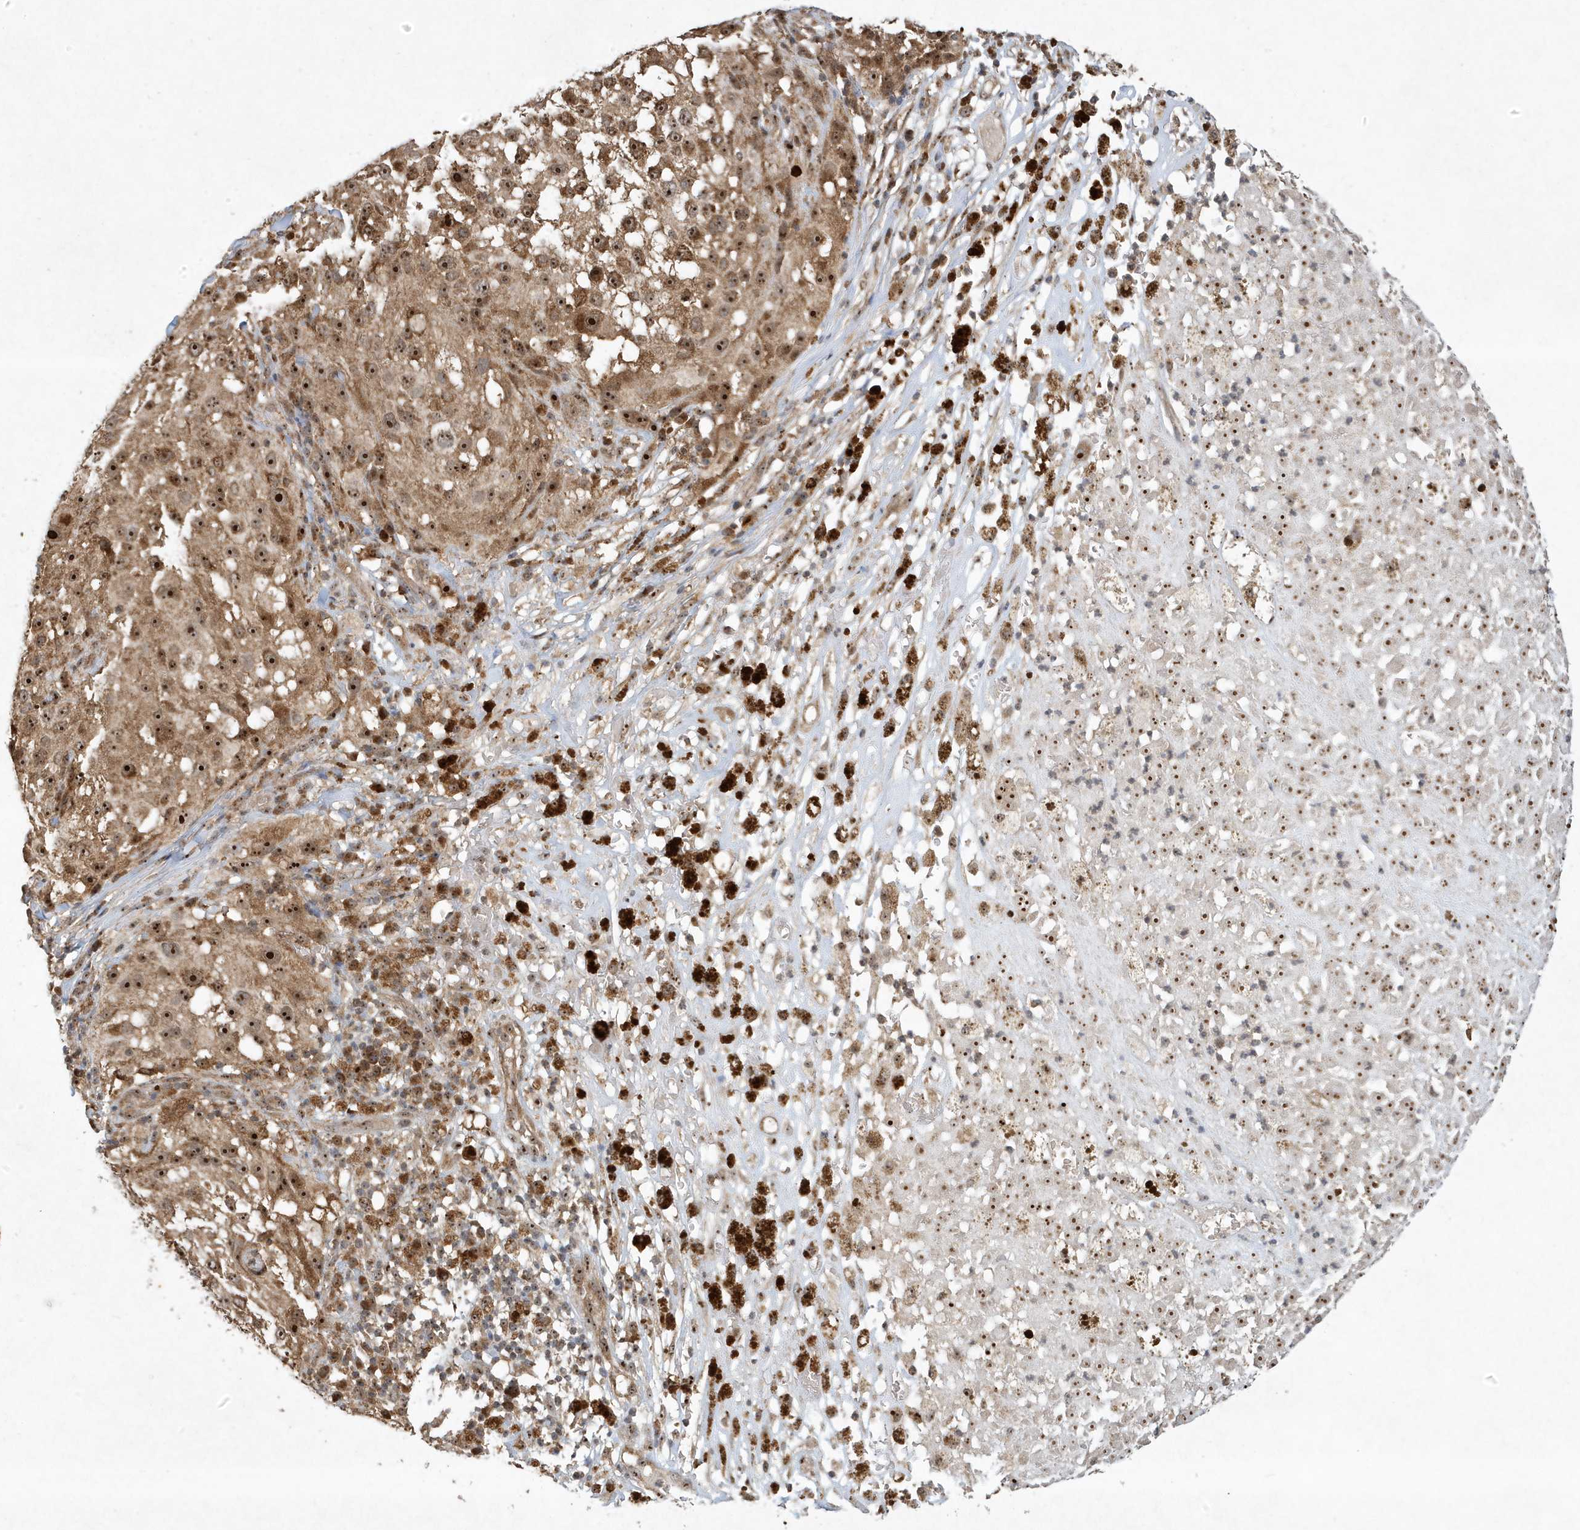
{"staining": {"intensity": "strong", "quantity": ">75%", "location": "cytoplasmic/membranous,nuclear"}, "tissue": "melanoma", "cell_type": "Tumor cells", "image_type": "cancer", "snomed": [{"axis": "morphology", "description": "Necrosis, NOS"}, {"axis": "morphology", "description": "Malignant melanoma, NOS"}, {"axis": "topography", "description": "Skin"}], "caption": "The immunohistochemical stain shows strong cytoplasmic/membranous and nuclear positivity in tumor cells of malignant melanoma tissue.", "gene": "ABCB9", "patient": {"sex": "female", "age": 87}}